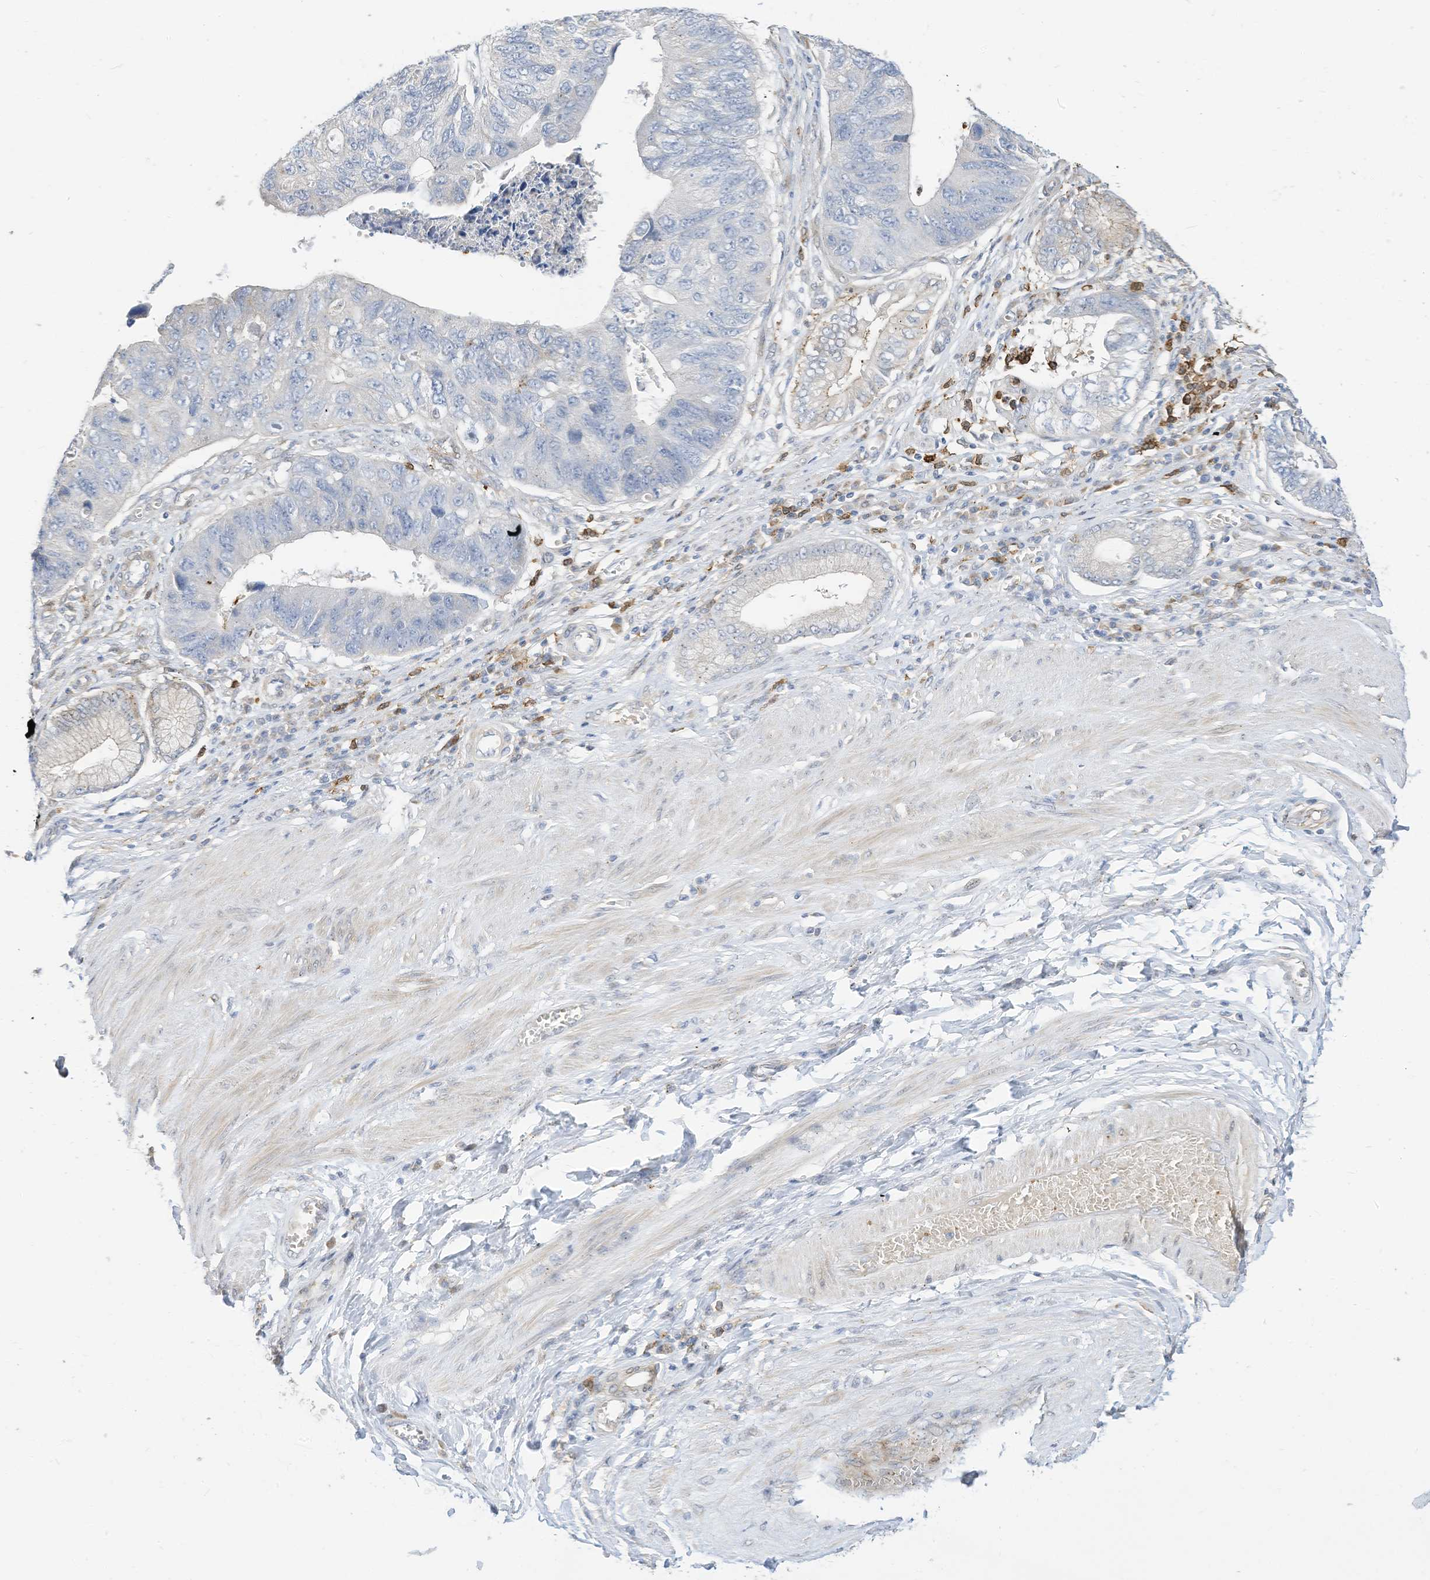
{"staining": {"intensity": "negative", "quantity": "none", "location": "none"}, "tissue": "stomach cancer", "cell_type": "Tumor cells", "image_type": "cancer", "snomed": [{"axis": "morphology", "description": "Adenocarcinoma, NOS"}, {"axis": "topography", "description": "Stomach"}], "caption": "Immunohistochemistry (IHC) photomicrograph of stomach adenocarcinoma stained for a protein (brown), which shows no staining in tumor cells.", "gene": "ATP13A1", "patient": {"sex": "male", "age": 59}}